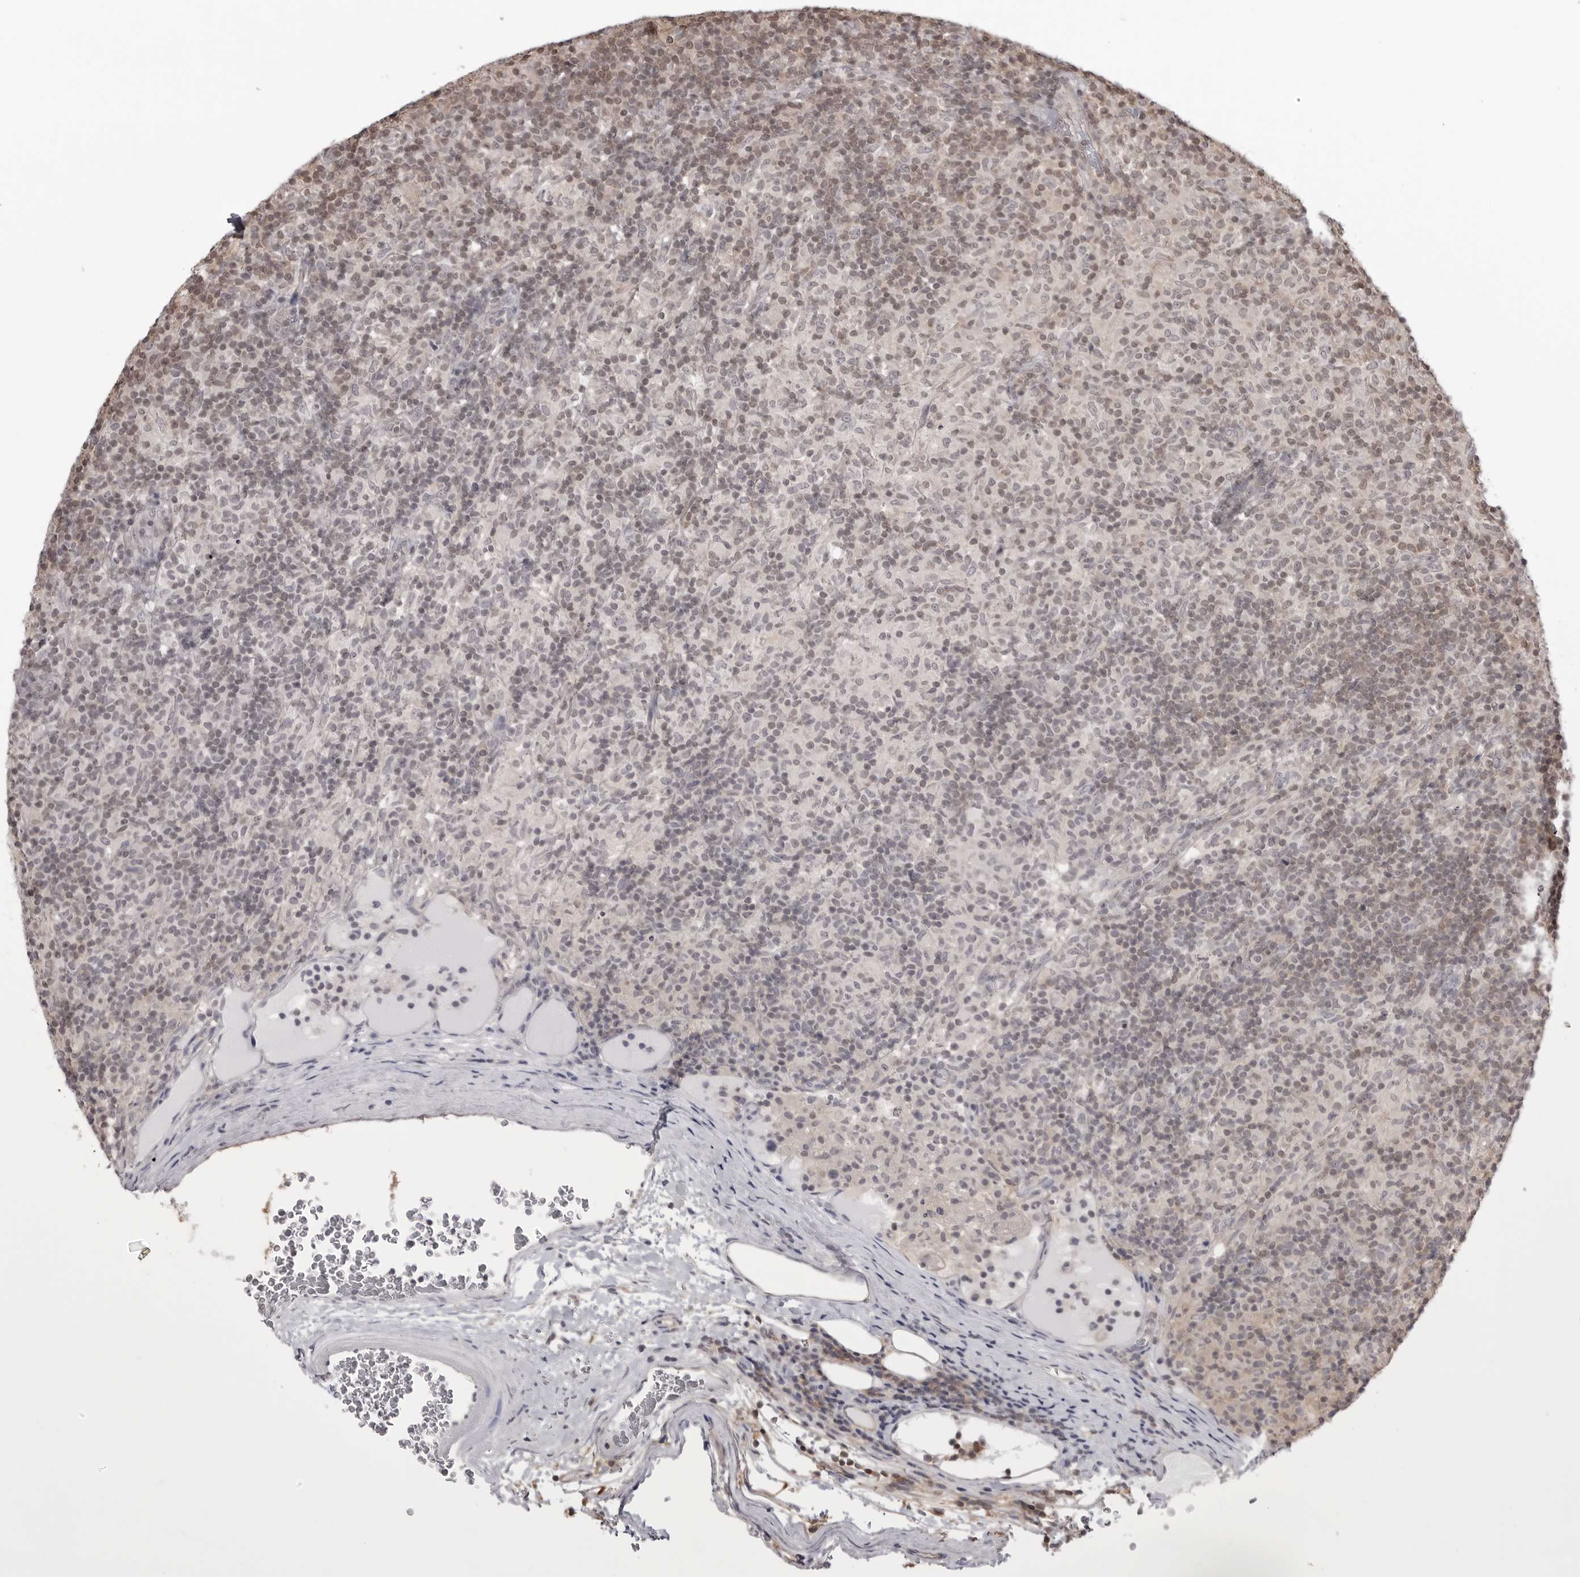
{"staining": {"intensity": "negative", "quantity": "none", "location": "none"}, "tissue": "lymphoma", "cell_type": "Tumor cells", "image_type": "cancer", "snomed": [{"axis": "morphology", "description": "Hodgkin's disease, NOS"}, {"axis": "topography", "description": "Lymph node"}], "caption": "Immunohistochemistry (IHC) image of neoplastic tissue: human lymphoma stained with DAB displays no significant protein positivity in tumor cells. The staining is performed using DAB brown chromogen with nuclei counter-stained in using hematoxylin.", "gene": "YWHAG", "patient": {"sex": "male", "age": 70}}